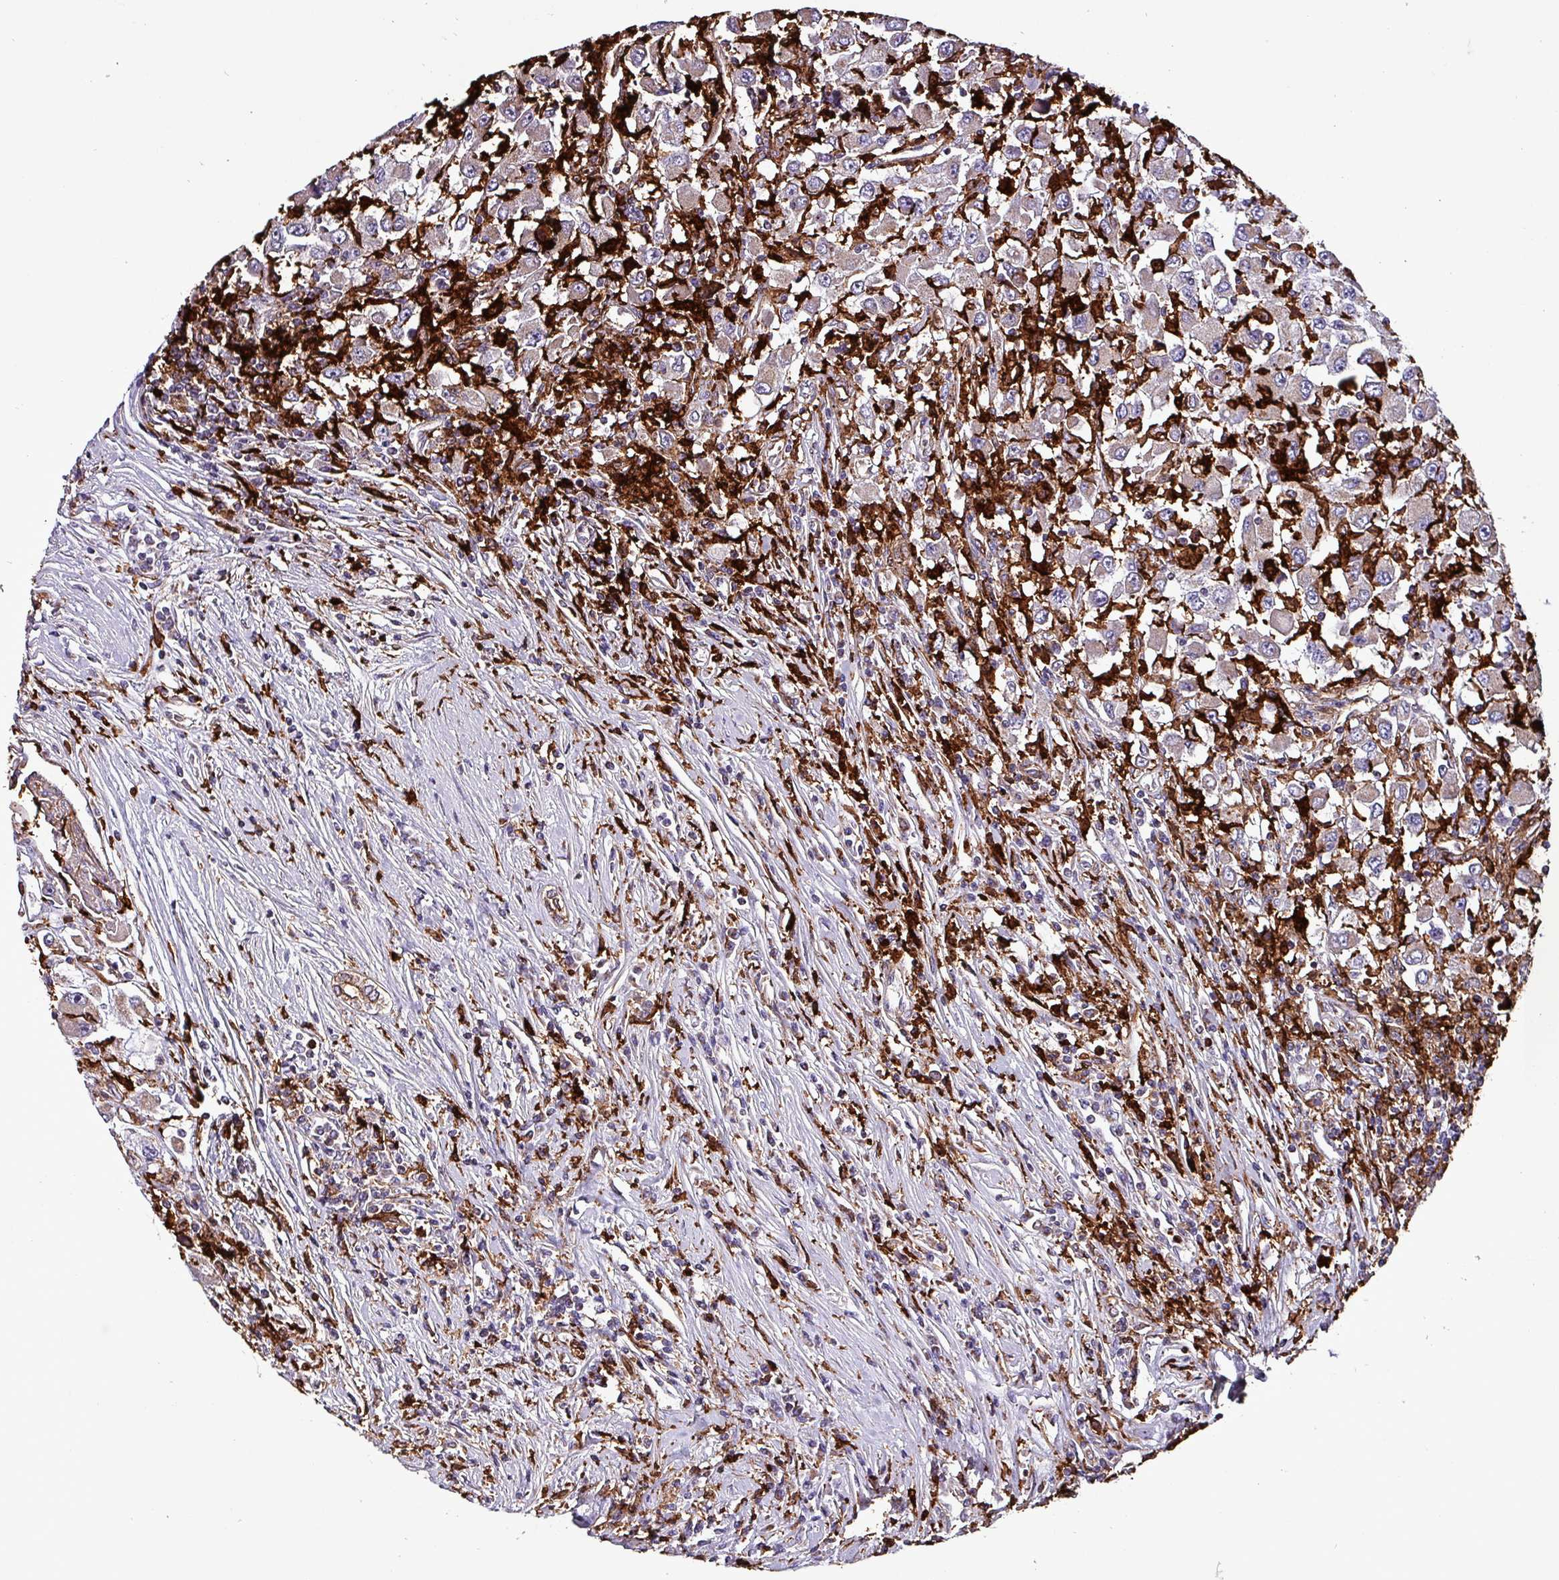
{"staining": {"intensity": "weak", "quantity": "<25%", "location": "cytoplasmic/membranous"}, "tissue": "renal cancer", "cell_type": "Tumor cells", "image_type": "cancer", "snomed": [{"axis": "morphology", "description": "Adenocarcinoma, NOS"}, {"axis": "topography", "description": "Kidney"}], "caption": "The immunohistochemistry micrograph has no significant staining in tumor cells of renal cancer tissue. (DAB immunohistochemistry (IHC), high magnification).", "gene": "SCIN", "patient": {"sex": "female", "age": 67}}